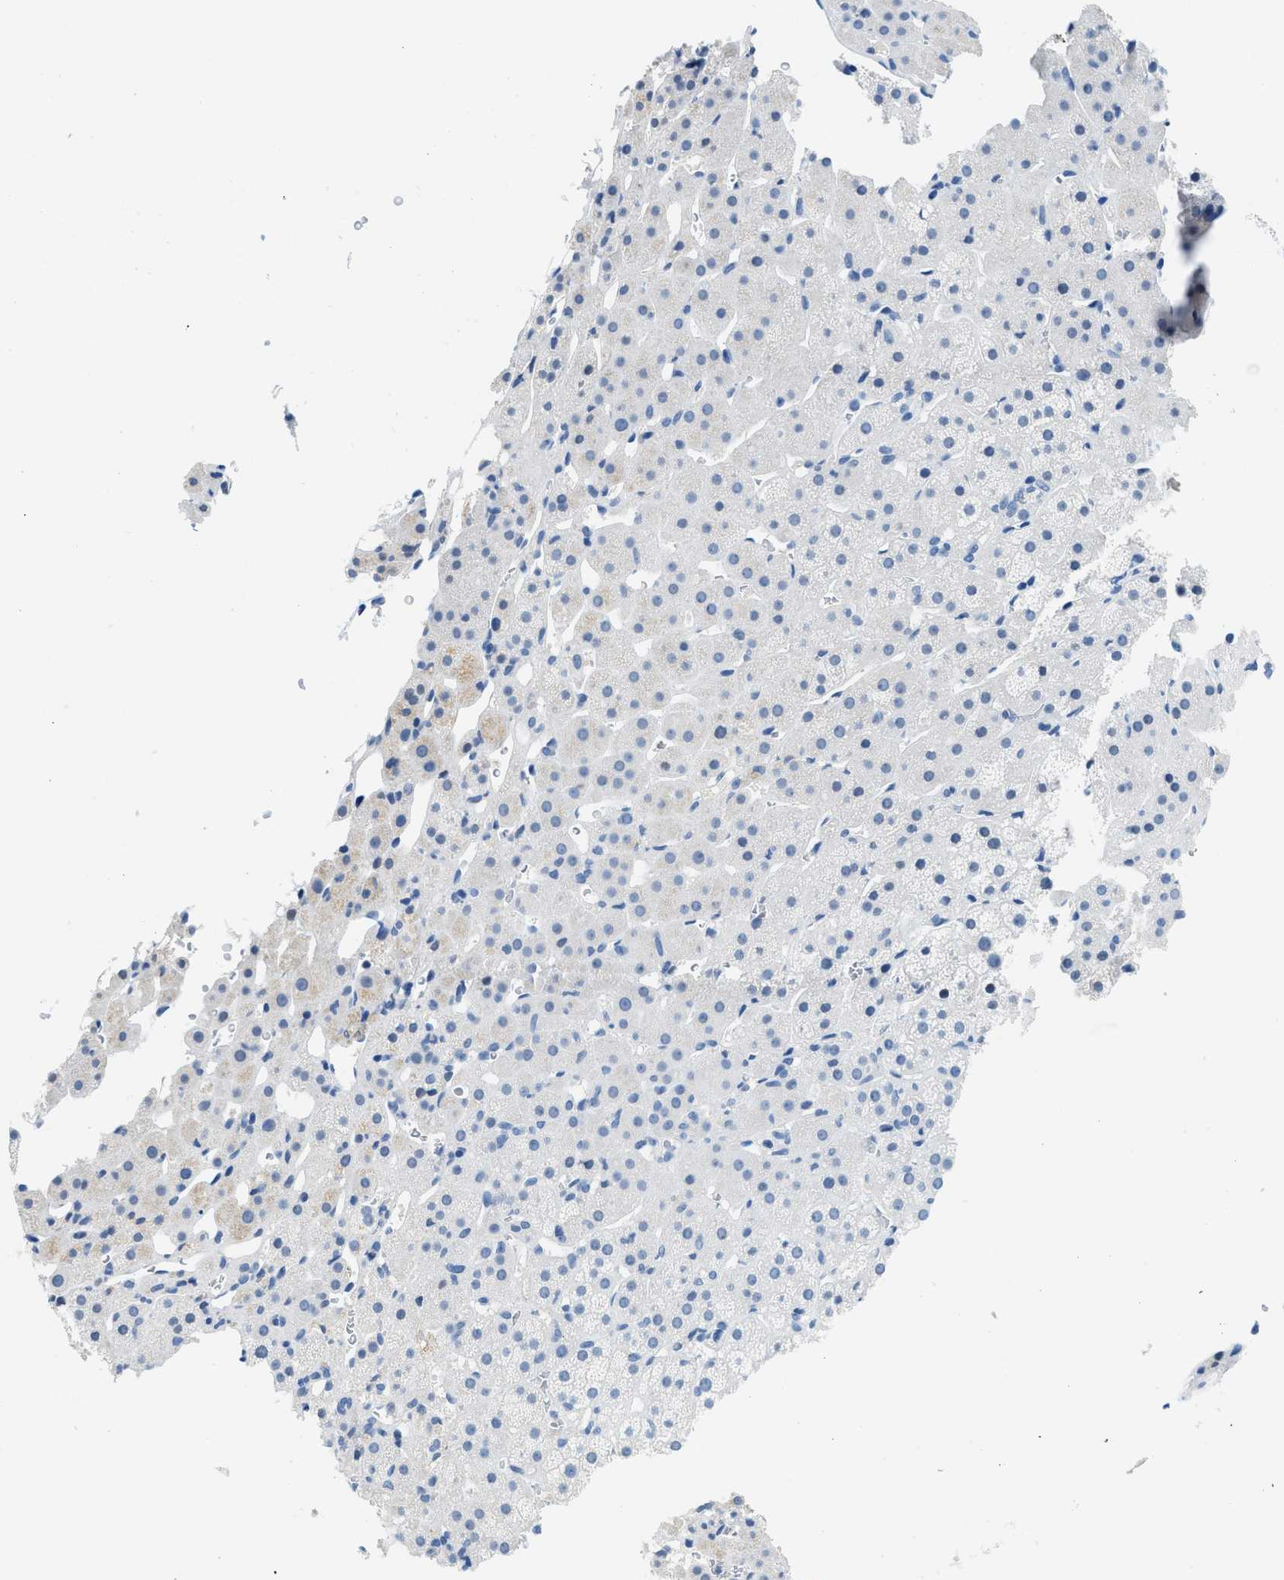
{"staining": {"intensity": "negative", "quantity": "none", "location": "none"}, "tissue": "adrenal gland", "cell_type": "Glandular cells", "image_type": "normal", "snomed": [{"axis": "morphology", "description": "Normal tissue, NOS"}, {"axis": "topography", "description": "Adrenal gland"}], "caption": "Immunohistochemistry (IHC) micrograph of unremarkable adrenal gland: human adrenal gland stained with DAB reveals no significant protein staining in glandular cells.", "gene": "MBL2", "patient": {"sex": "female", "age": 57}}